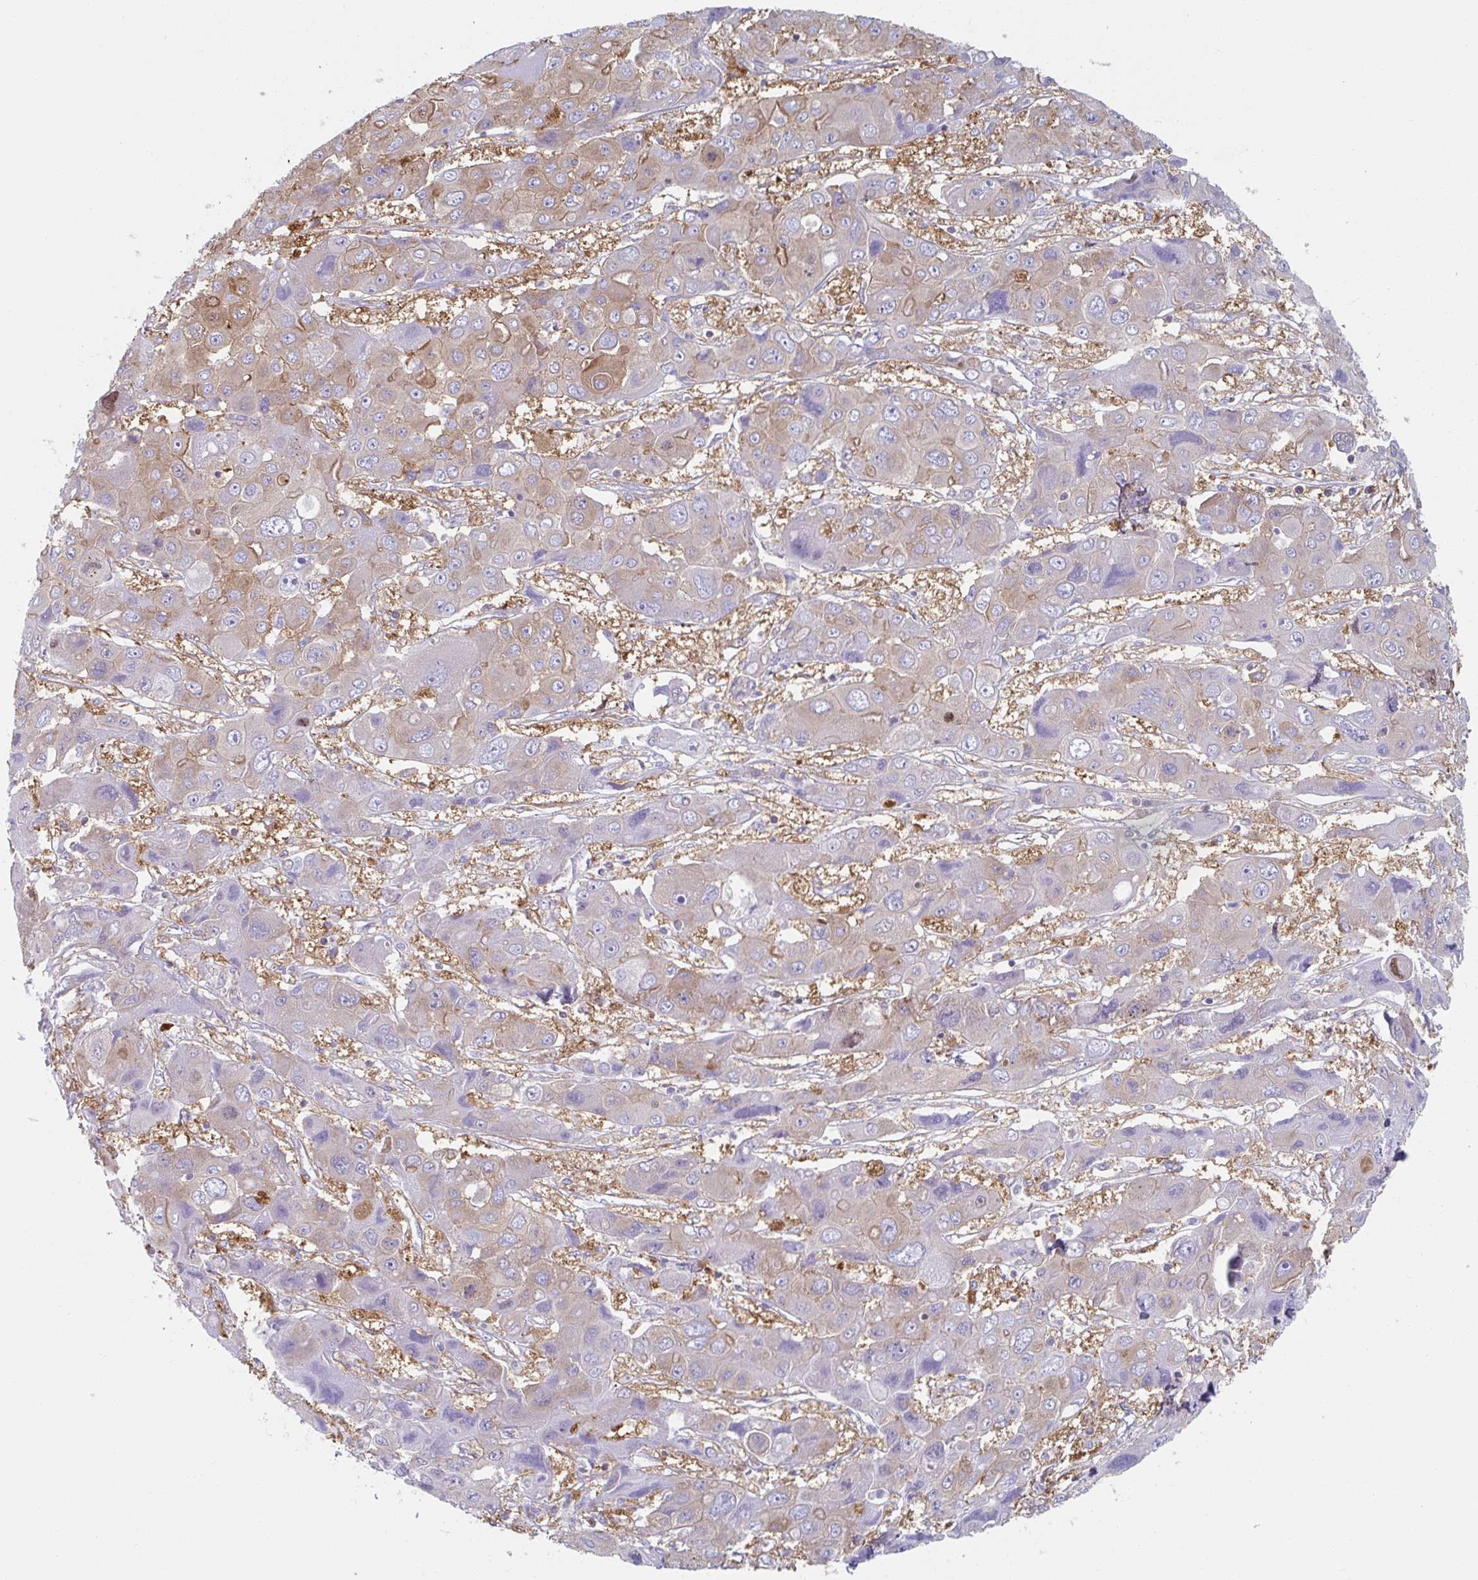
{"staining": {"intensity": "weak", "quantity": "25%-75%", "location": "cytoplasmic/membranous"}, "tissue": "liver cancer", "cell_type": "Tumor cells", "image_type": "cancer", "snomed": [{"axis": "morphology", "description": "Cholangiocarcinoma"}, {"axis": "topography", "description": "Liver"}], "caption": "This histopathology image shows immunohistochemistry staining of human cholangiocarcinoma (liver), with low weak cytoplasmic/membranous expression in about 25%-75% of tumor cells.", "gene": "AMPD2", "patient": {"sex": "male", "age": 67}}